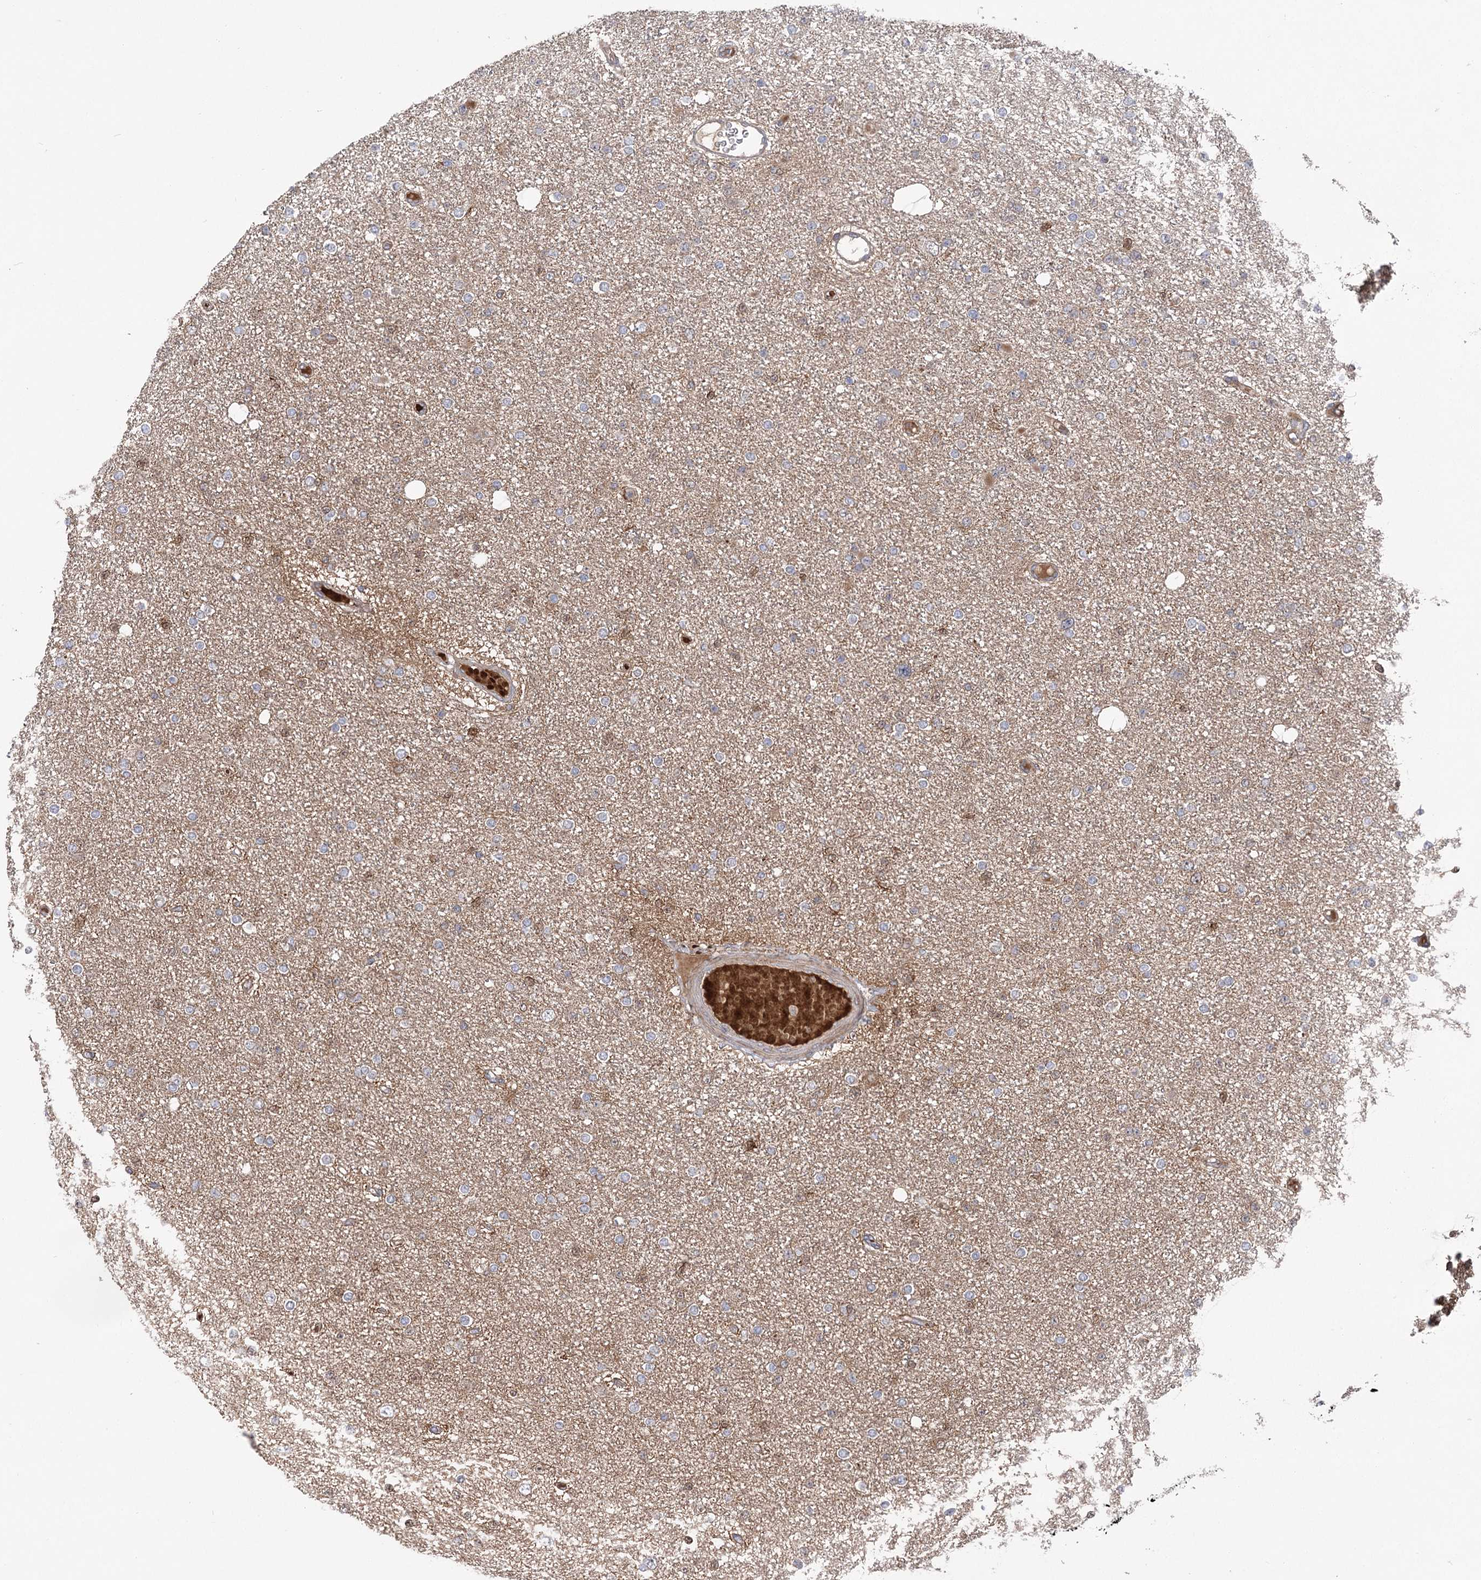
{"staining": {"intensity": "negative", "quantity": "none", "location": "none"}, "tissue": "glioma", "cell_type": "Tumor cells", "image_type": "cancer", "snomed": [{"axis": "morphology", "description": "Glioma, malignant, Low grade"}, {"axis": "topography", "description": "Brain"}], "caption": "This histopathology image is of malignant low-grade glioma stained with immunohistochemistry to label a protein in brown with the nuclei are counter-stained blue. There is no expression in tumor cells.", "gene": "VPS37B", "patient": {"sex": "female", "age": 22}}